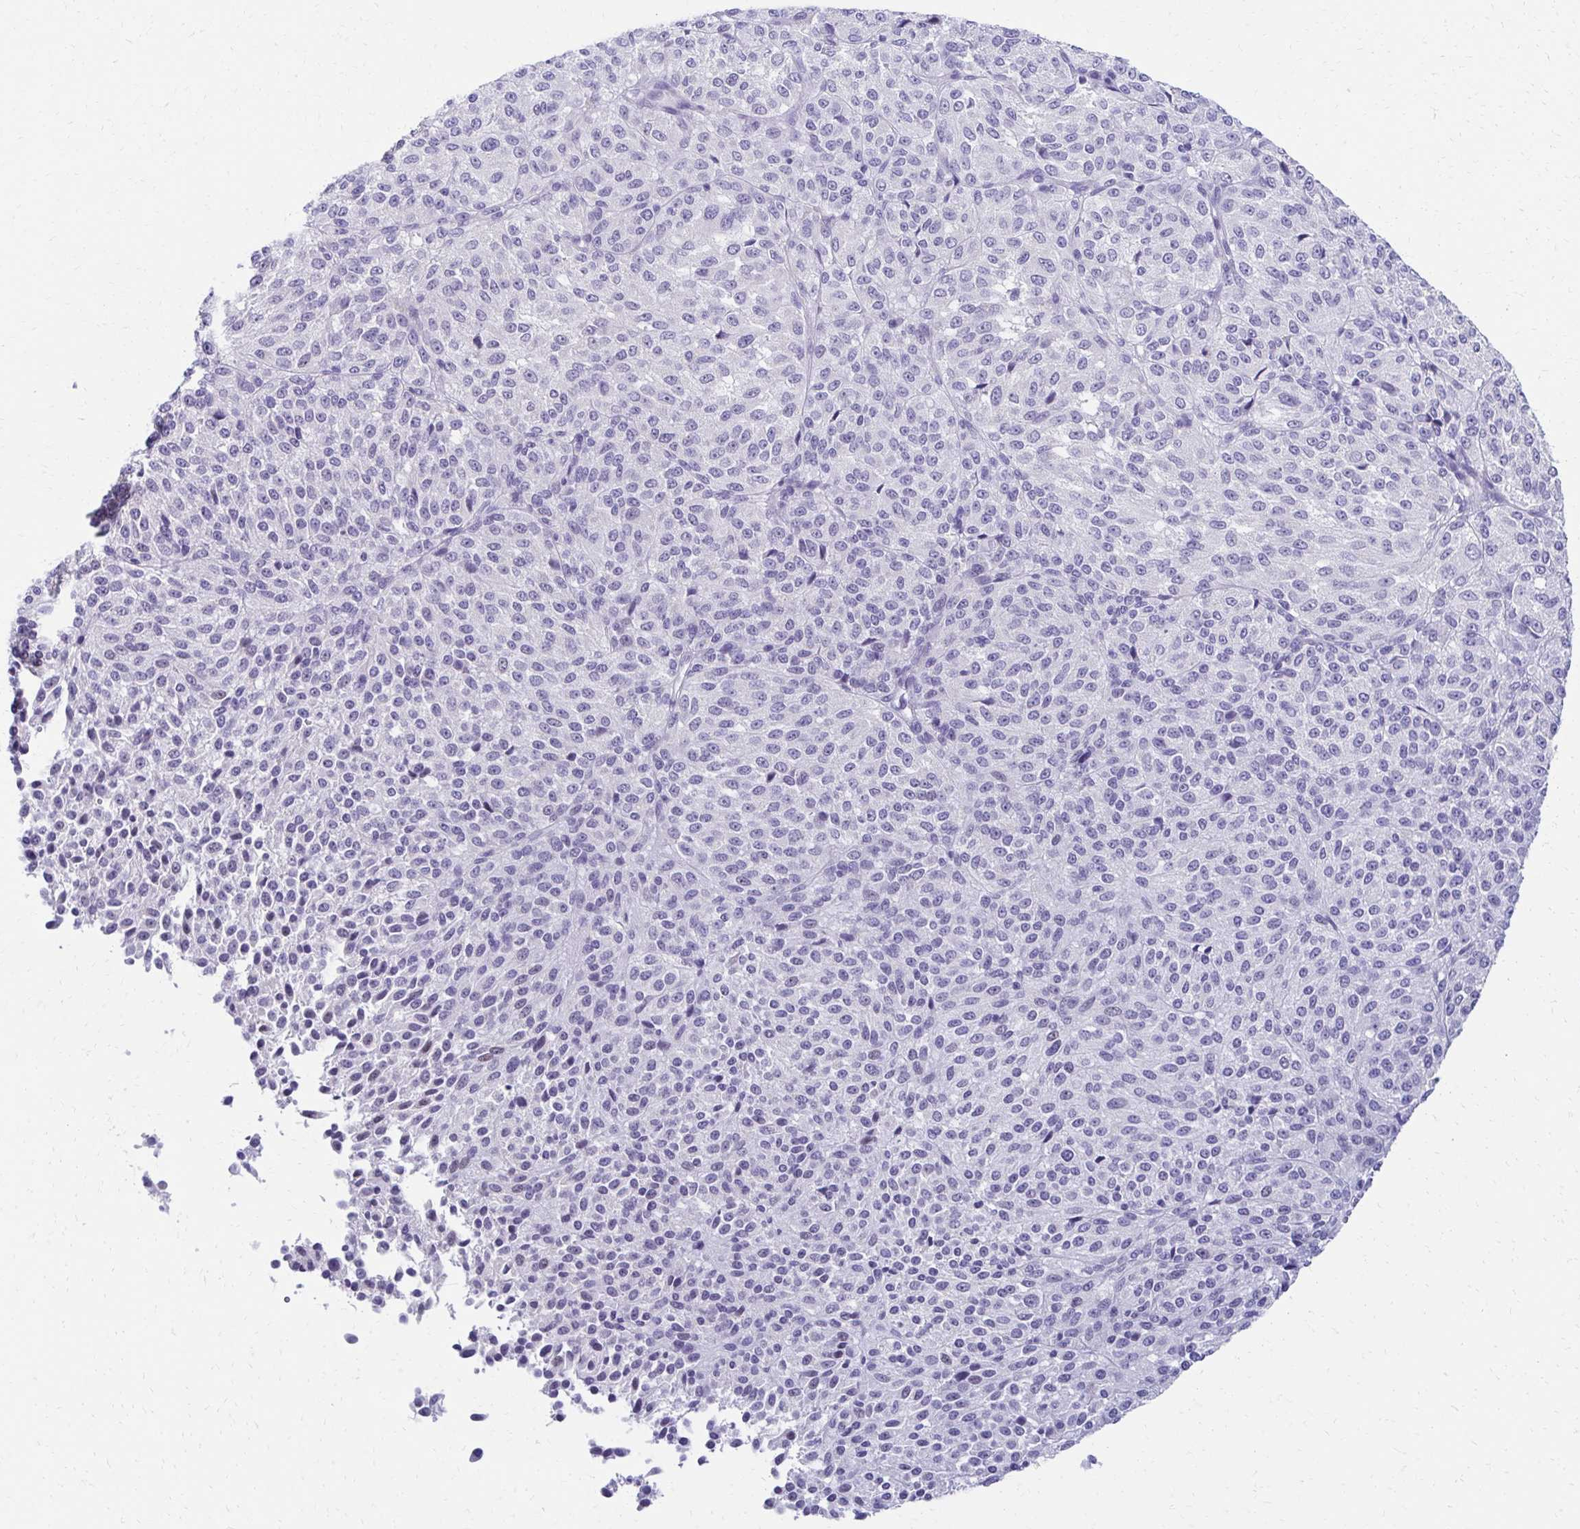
{"staining": {"intensity": "negative", "quantity": "none", "location": "none"}, "tissue": "melanoma", "cell_type": "Tumor cells", "image_type": "cancer", "snomed": [{"axis": "morphology", "description": "Malignant melanoma, Metastatic site"}, {"axis": "topography", "description": "Brain"}], "caption": "The immunohistochemistry (IHC) image has no significant expression in tumor cells of malignant melanoma (metastatic site) tissue. Brightfield microscopy of immunohistochemistry (IHC) stained with DAB (3,3'-diaminobenzidine) (brown) and hematoxylin (blue), captured at high magnification.", "gene": "C1QTNF2", "patient": {"sex": "female", "age": 56}}